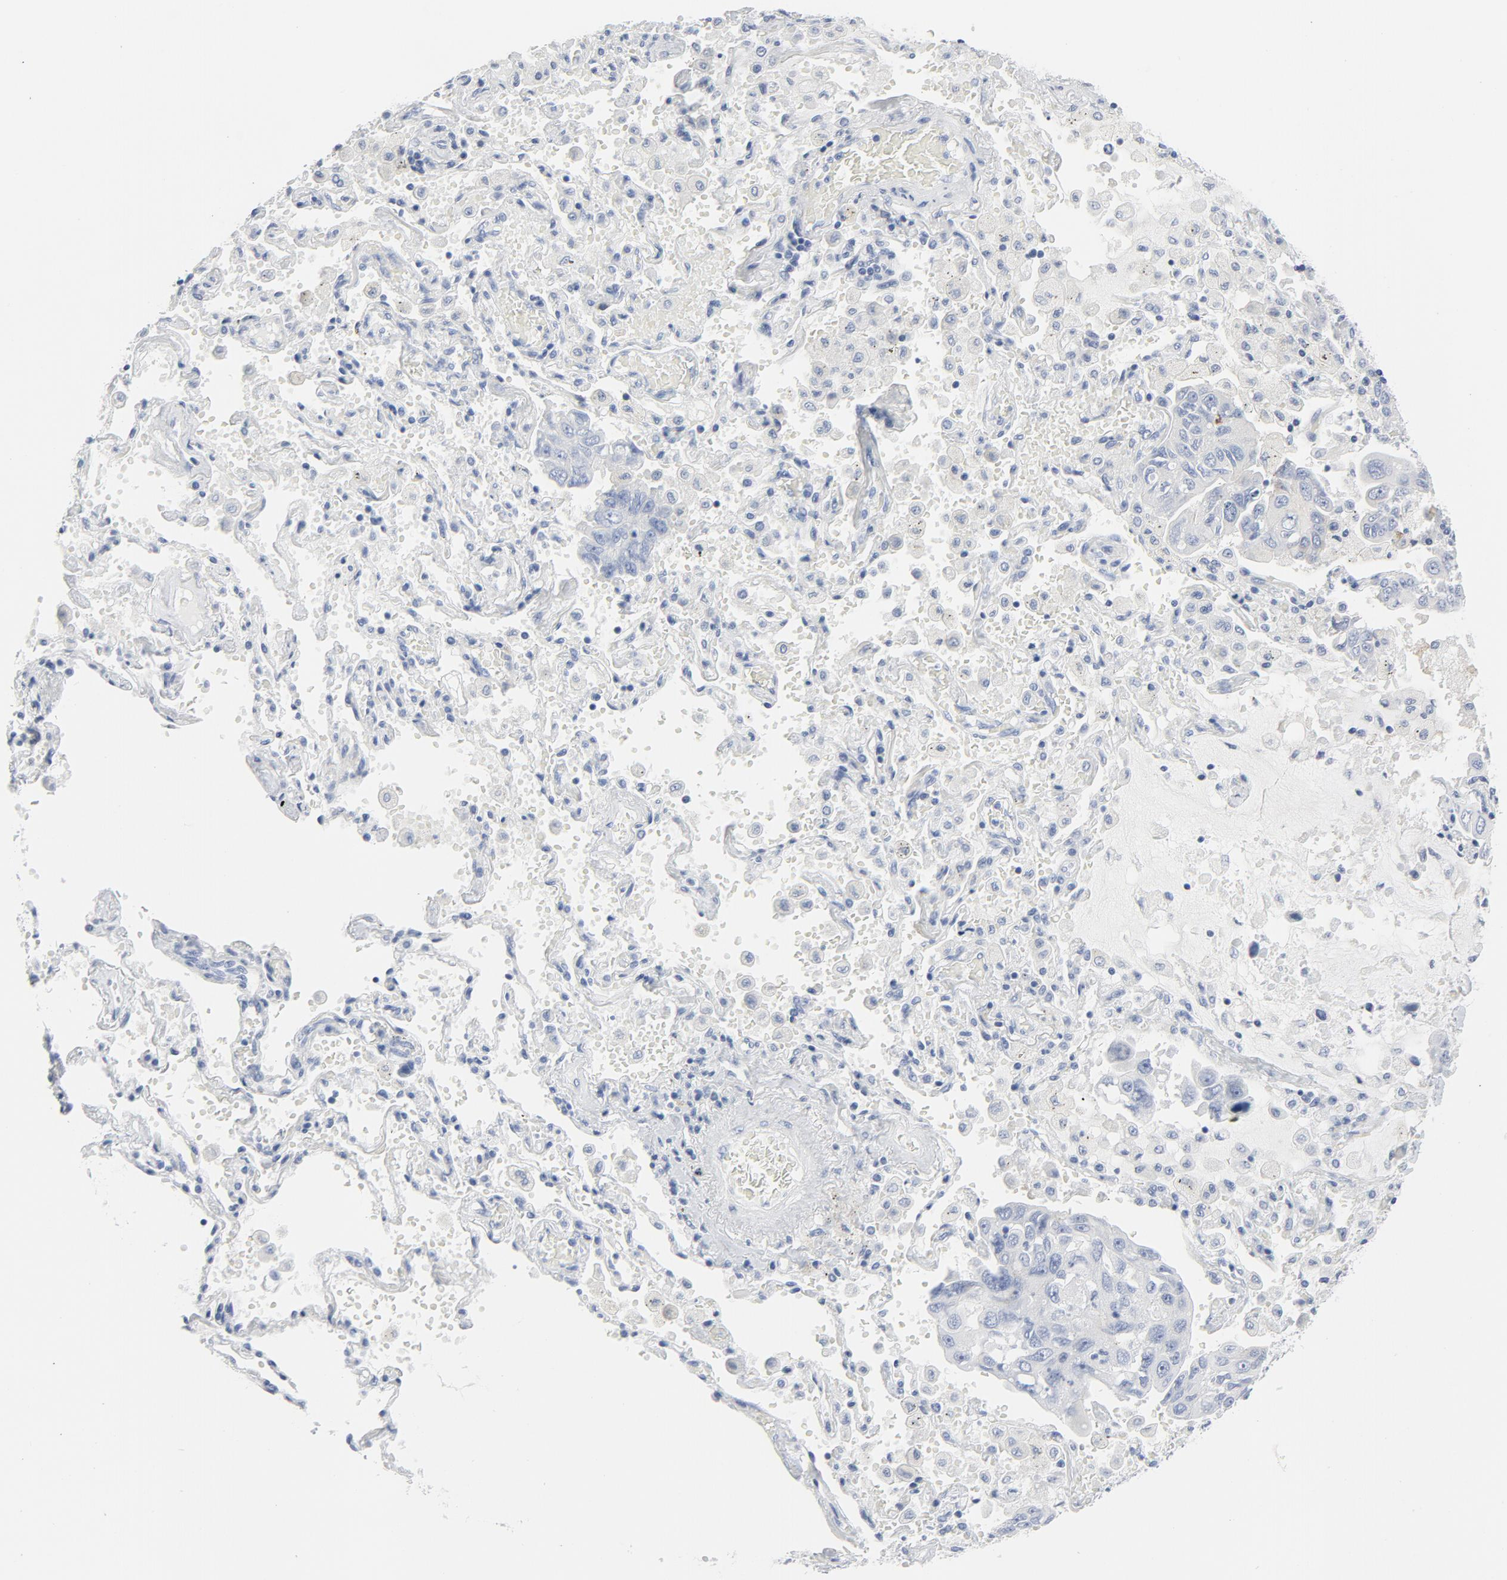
{"staining": {"intensity": "negative", "quantity": "none", "location": "none"}, "tissue": "lung cancer", "cell_type": "Tumor cells", "image_type": "cancer", "snomed": [{"axis": "morphology", "description": "Adenocarcinoma, NOS"}, {"axis": "topography", "description": "Lung"}], "caption": "Tumor cells show no significant protein staining in lung cancer (adenocarcinoma). The staining was performed using DAB to visualize the protein expression in brown, while the nuclei were stained in blue with hematoxylin (Magnification: 20x).", "gene": "TUBB1", "patient": {"sex": "male", "age": 64}}